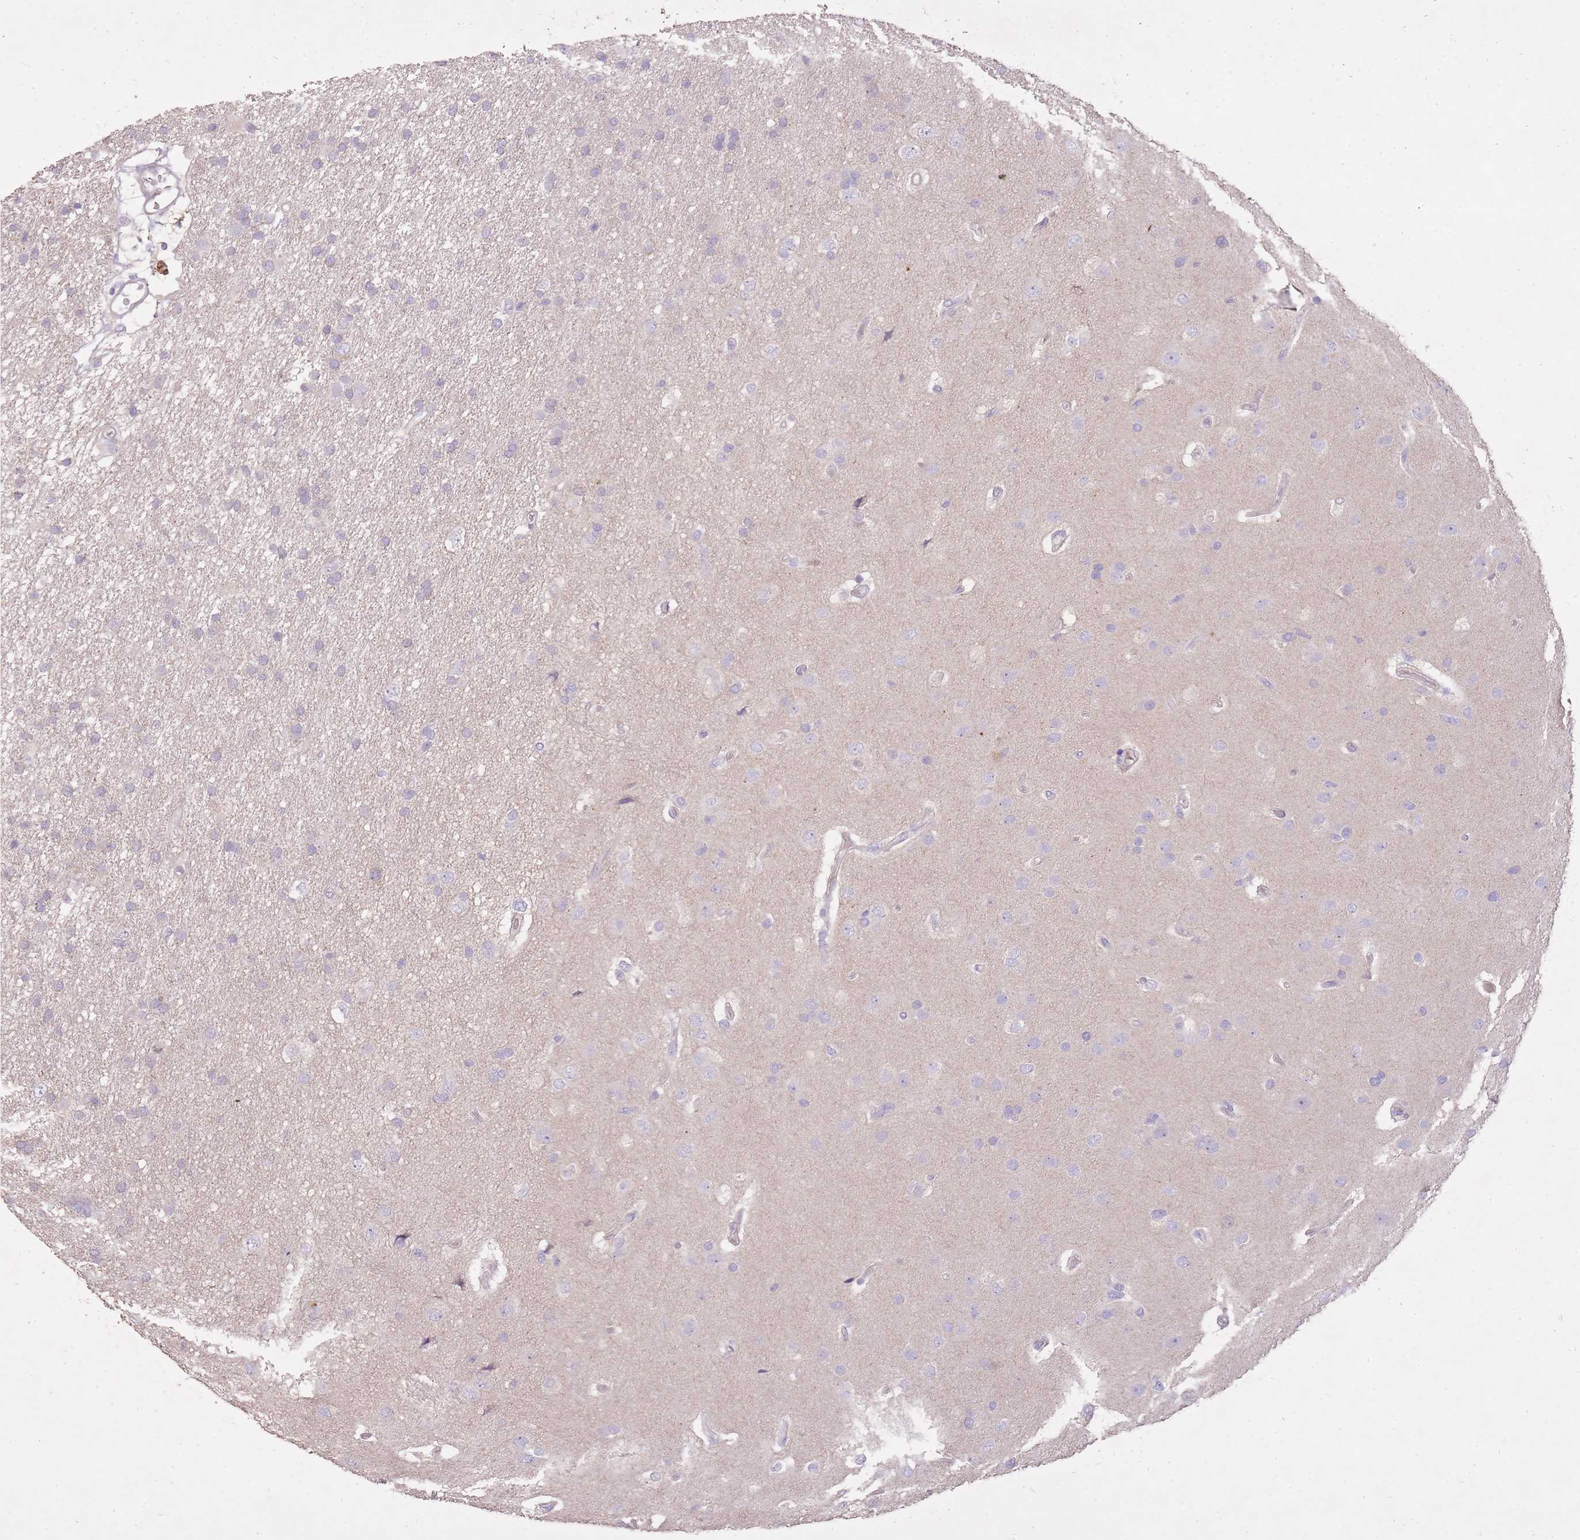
{"staining": {"intensity": "negative", "quantity": "none", "location": "none"}, "tissue": "glioma", "cell_type": "Tumor cells", "image_type": "cancer", "snomed": [{"axis": "morphology", "description": "Glioma, malignant, High grade"}, {"axis": "topography", "description": "Brain"}], "caption": "The histopathology image displays no significant staining in tumor cells of malignant glioma (high-grade).", "gene": "FRG2C", "patient": {"sex": "male", "age": 77}}